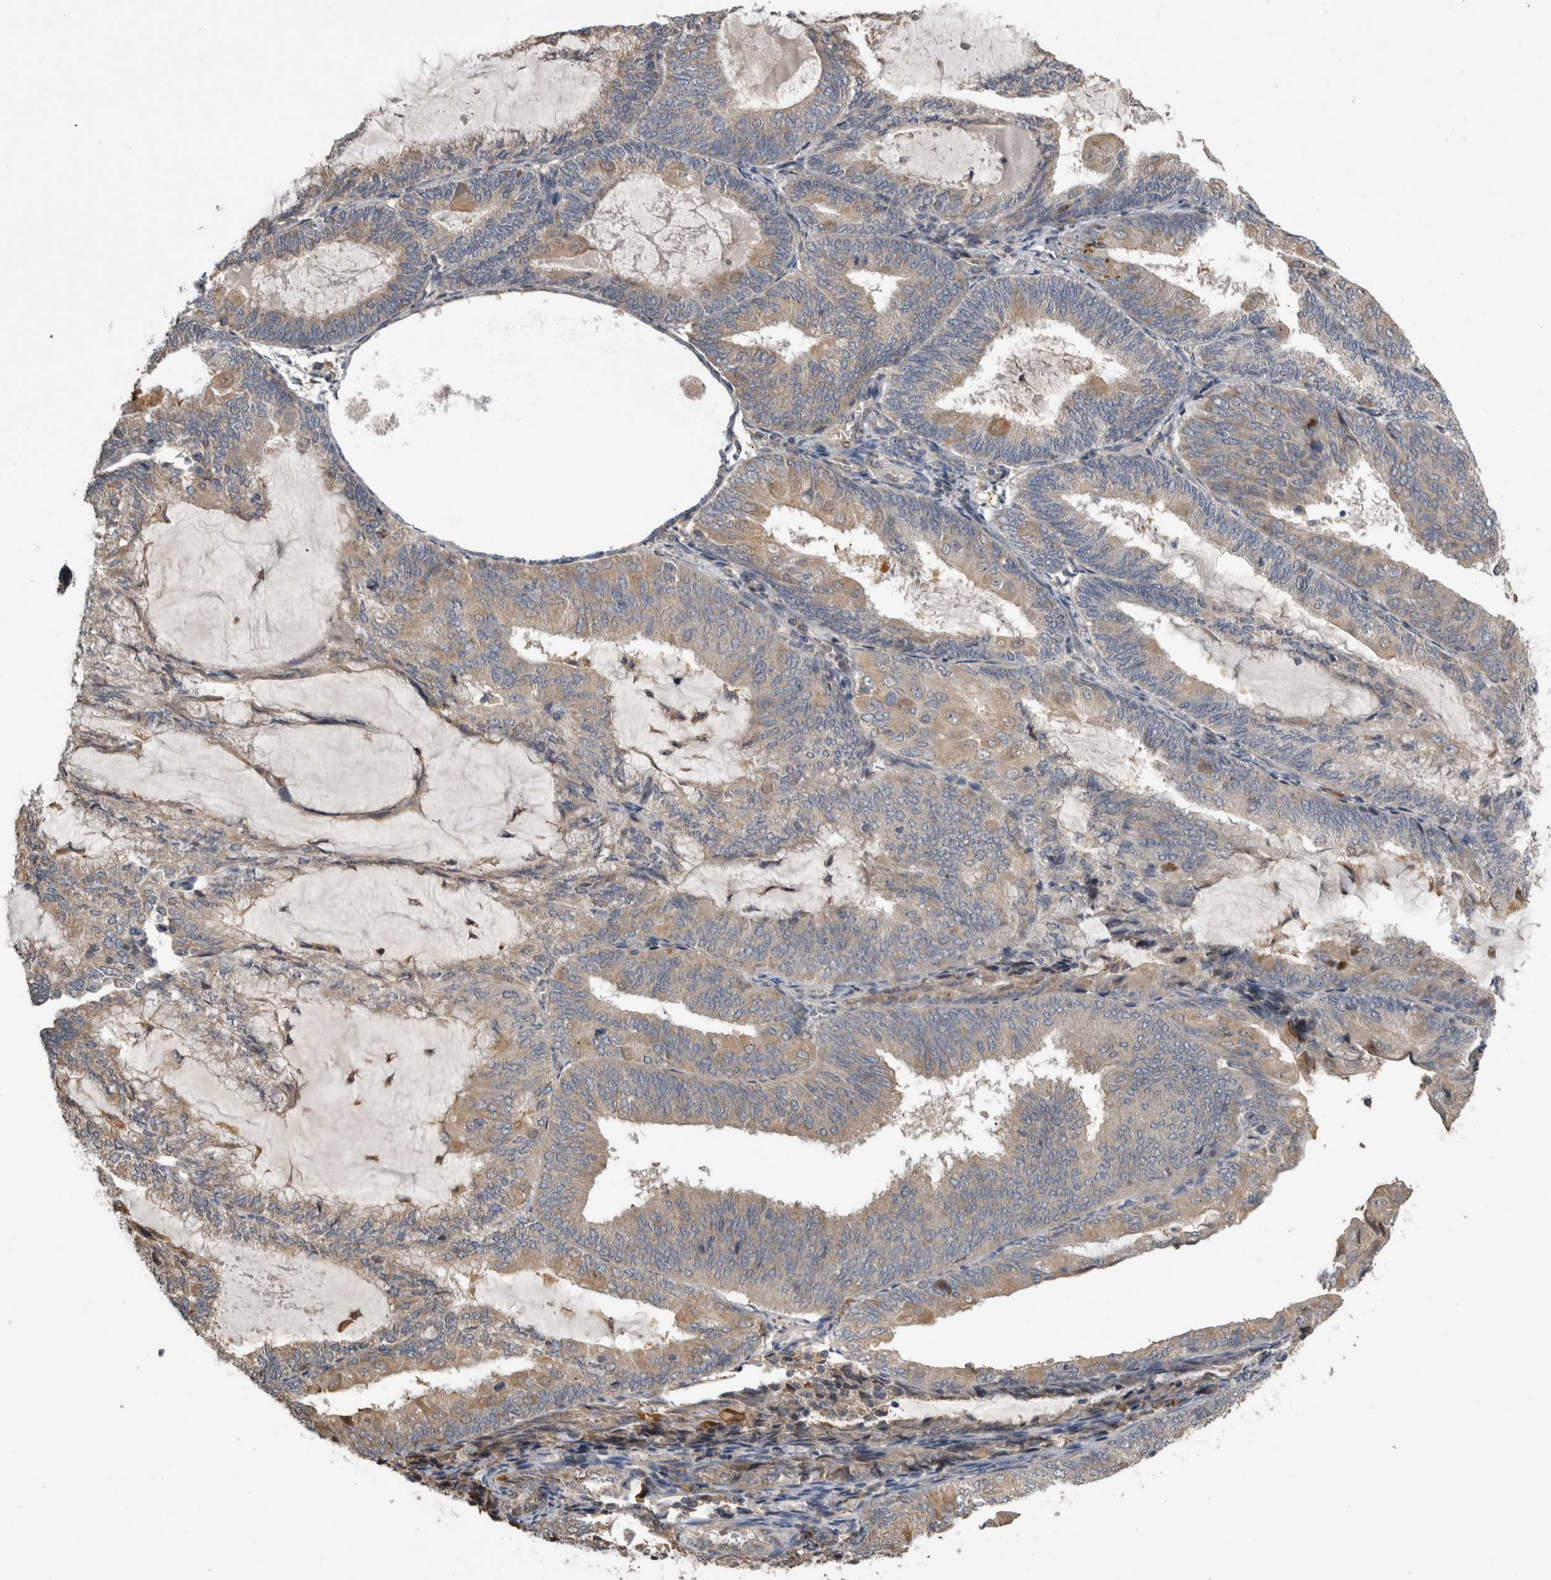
{"staining": {"intensity": "weak", "quantity": ">75%", "location": "cytoplasmic/membranous"}, "tissue": "endometrial cancer", "cell_type": "Tumor cells", "image_type": "cancer", "snomed": [{"axis": "morphology", "description": "Adenocarcinoma, NOS"}, {"axis": "topography", "description": "Endometrium"}], "caption": "A high-resolution photomicrograph shows immunohistochemistry (IHC) staining of endometrial adenocarcinoma, which shows weak cytoplasmic/membranous expression in approximately >75% of tumor cells. Immunohistochemistry stains the protein of interest in brown and the nuclei are stained blue.", "gene": "ANXA13", "patient": {"sex": "female", "age": 81}}